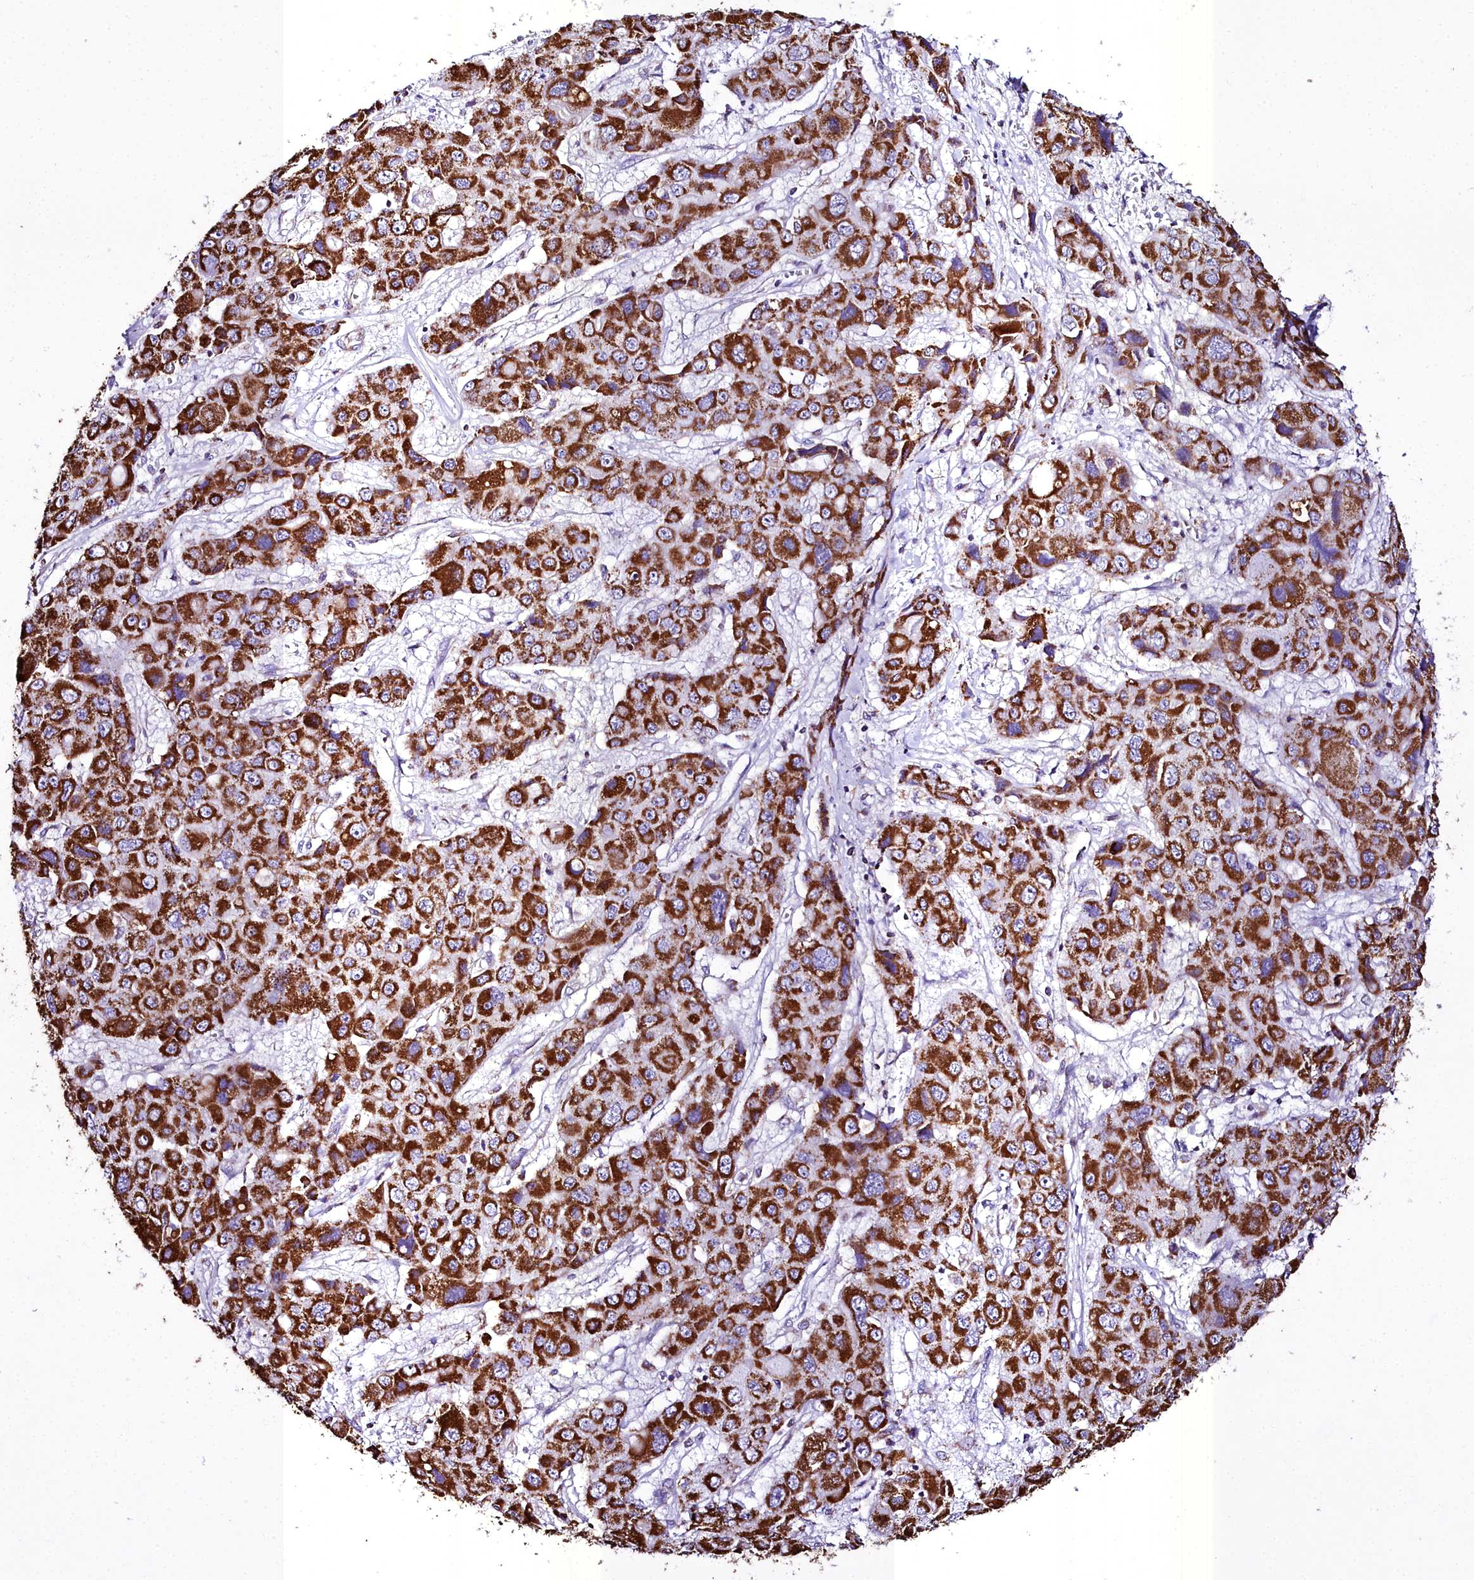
{"staining": {"intensity": "strong", "quantity": ">75%", "location": "cytoplasmic/membranous"}, "tissue": "liver cancer", "cell_type": "Tumor cells", "image_type": "cancer", "snomed": [{"axis": "morphology", "description": "Cholangiocarcinoma"}, {"axis": "topography", "description": "Liver"}], "caption": "Strong cytoplasmic/membranous protein positivity is identified in approximately >75% of tumor cells in liver cancer (cholangiocarcinoma). The staining is performed using DAB brown chromogen to label protein expression. The nuclei are counter-stained blue using hematoxylin.", "gene": "WDFY3", "patient": {"sex": "male", "age": 67}}